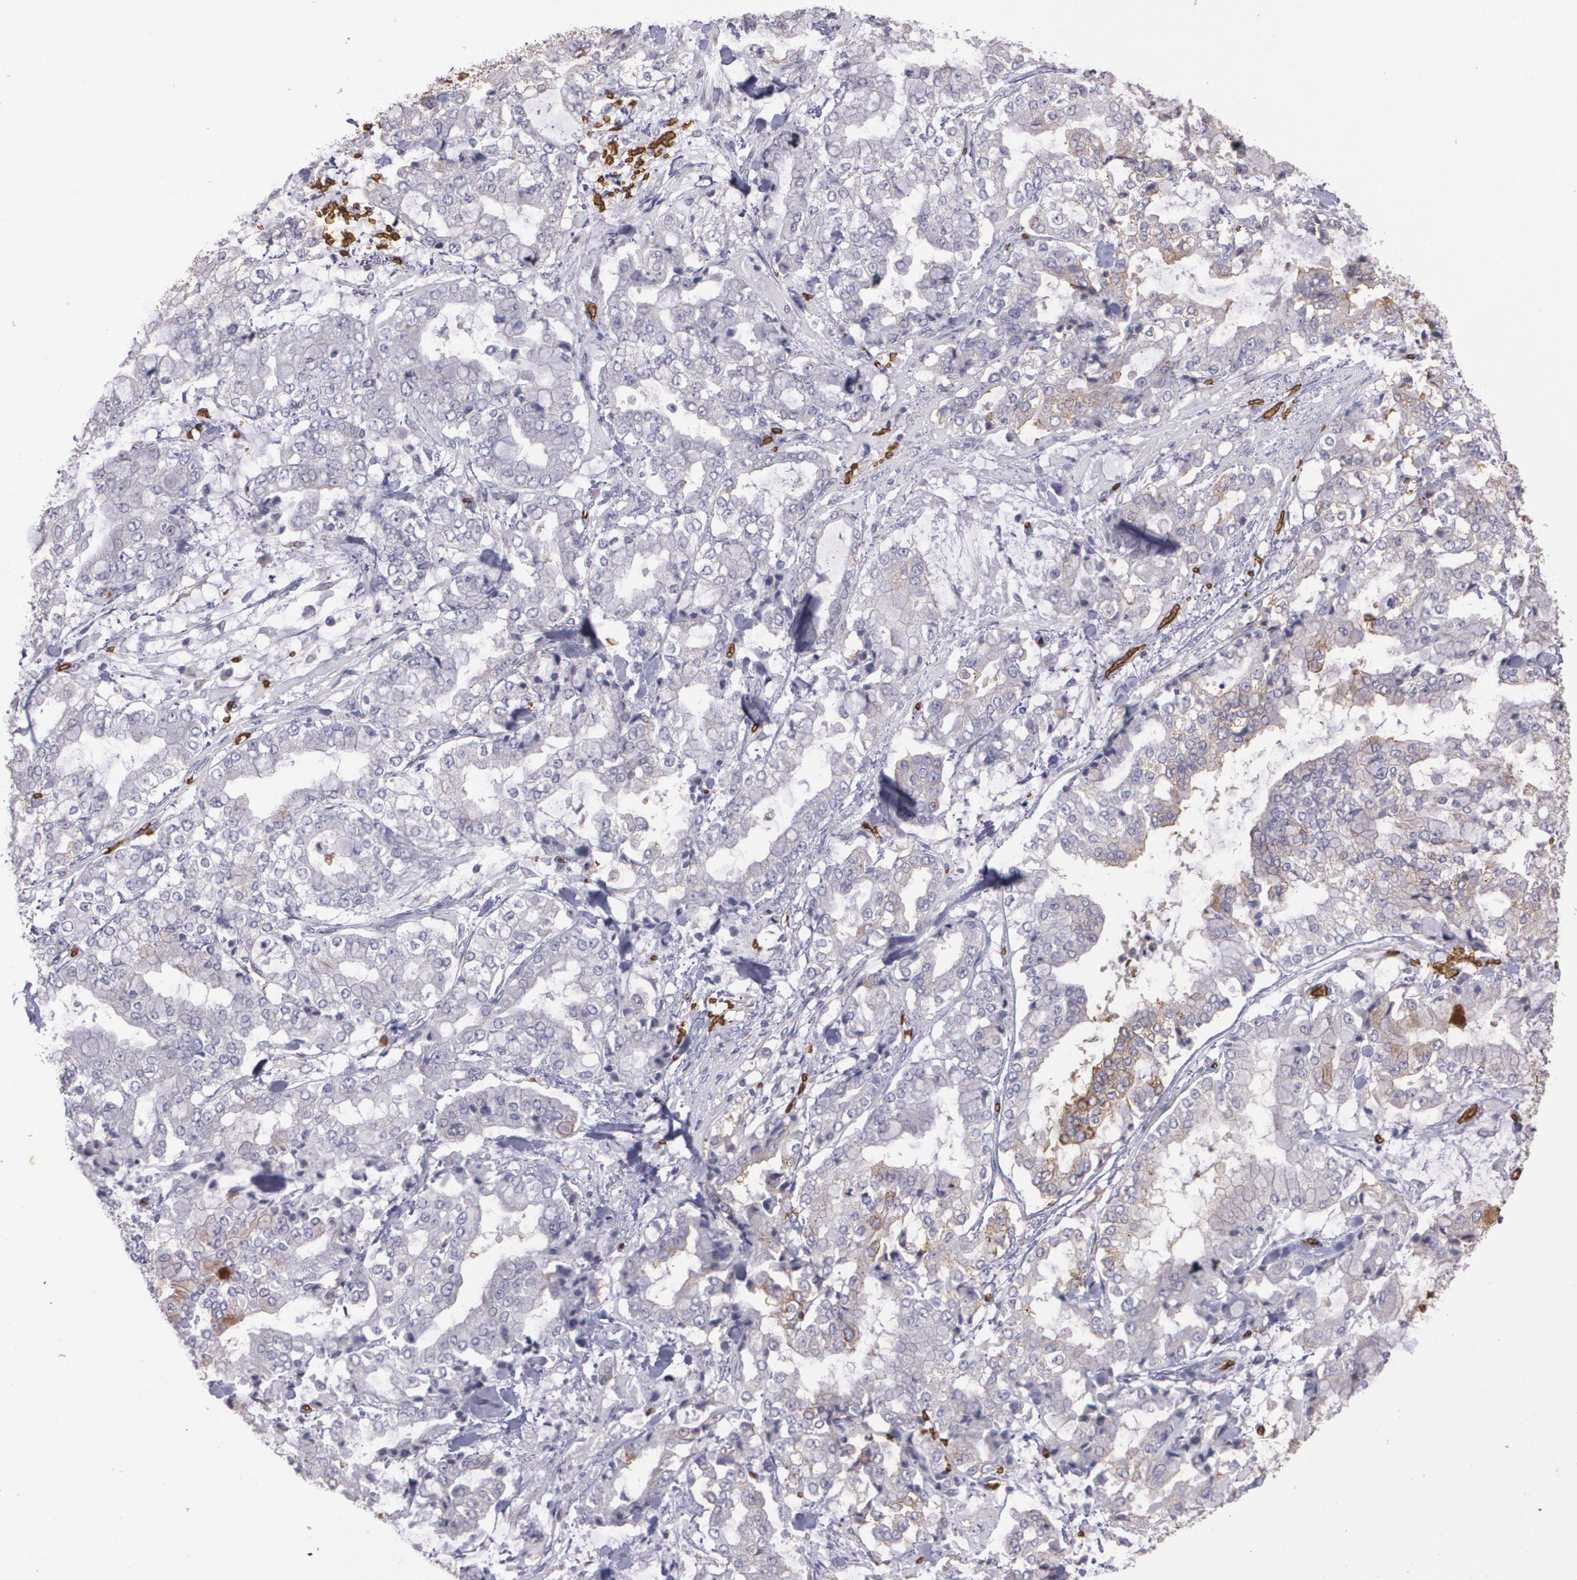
{"staining": {"intensity": "weak", "quantity": "<25%", "location": "cytoplasmic/membranous"}, "tissue": "stomach cancer", "cell_type": "Tumor cells", "image_type": "cancer", "snomed": [{"axis": "morphology", "description": "Normal tissue, NOS"}, {"axis": "morphology", "description": "Adenocarcinoma, NOS"}, {"axis": "topography", "description": "Stomach, upper"}, {"axis": "topography", "description": "Stomach"}], "caption": "Immunohistochemistry (IHC) image of human stomach cancer (adenocarcinoma) stained for a protein (brown), which reveals no staining in tumor cells. (DAB IHC with hematoxylin counter stain).", "gene": "SLC2A1", "patient": {"sex": "male", "age": 76}}